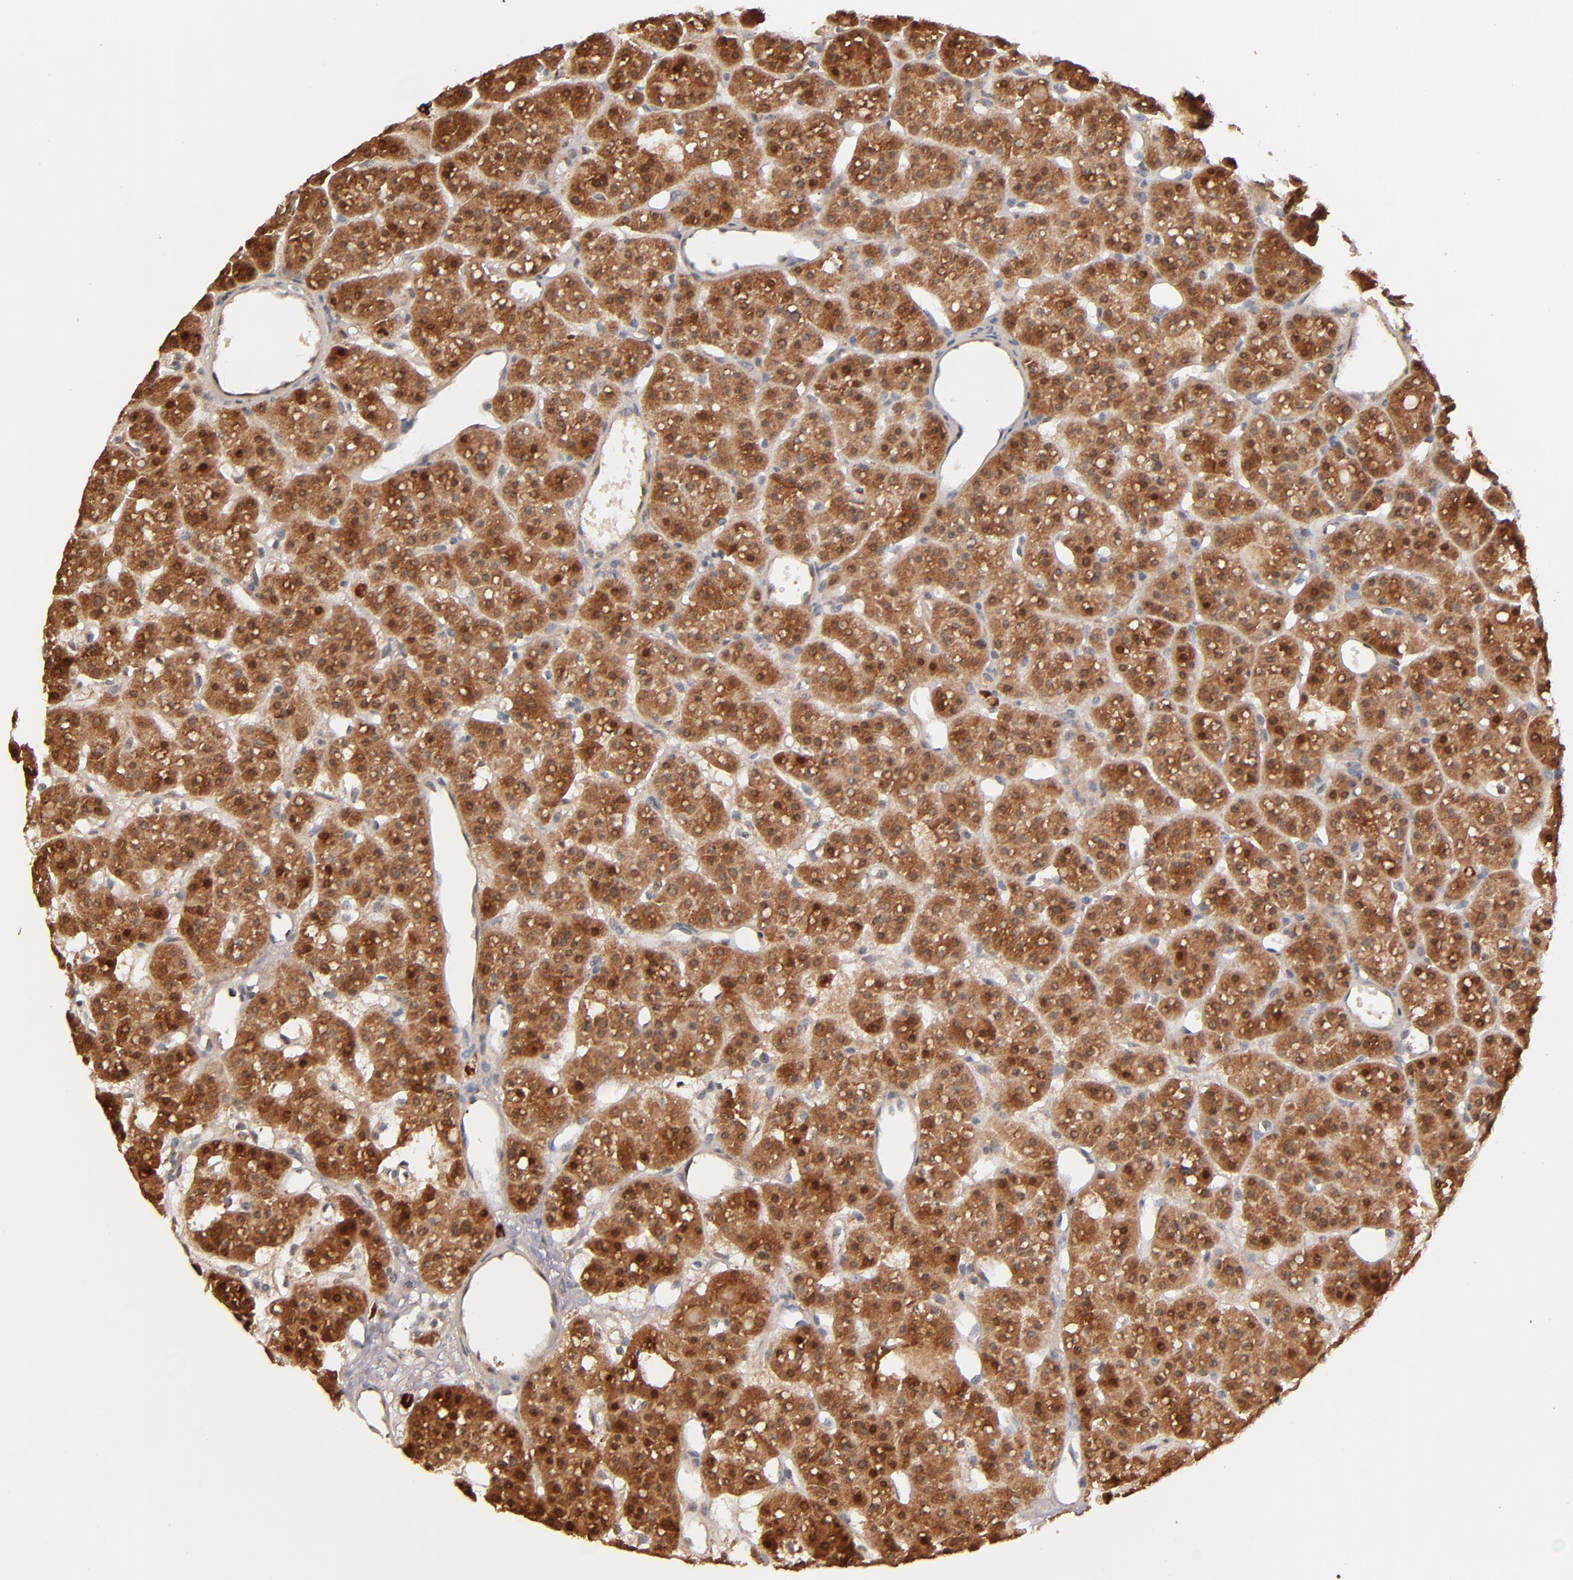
{"staining": {"intensity": "moderate", "quantity": "25%-75%", "location": "cytoplasmic/membranous"}, "tissue": "parathyroid gland", "cell_type": "Glandular cells", "image_type": "normal", "snomed": [{"axis": "morphology", "description": "Normal tissue, NOS"}, {"axis": "topography", "description": "Parathyroid gland"}], "caption": "The photomicrograph reveals a brown stain indicating the presence of a protein in the cytoplasmic/membranous of glandular cells in parathyroid gland. Ihc stains the protein in brown and the nuclei are stained blue.", "gene": "SHC1", "patient": {"sex": "female", "age": 76}}